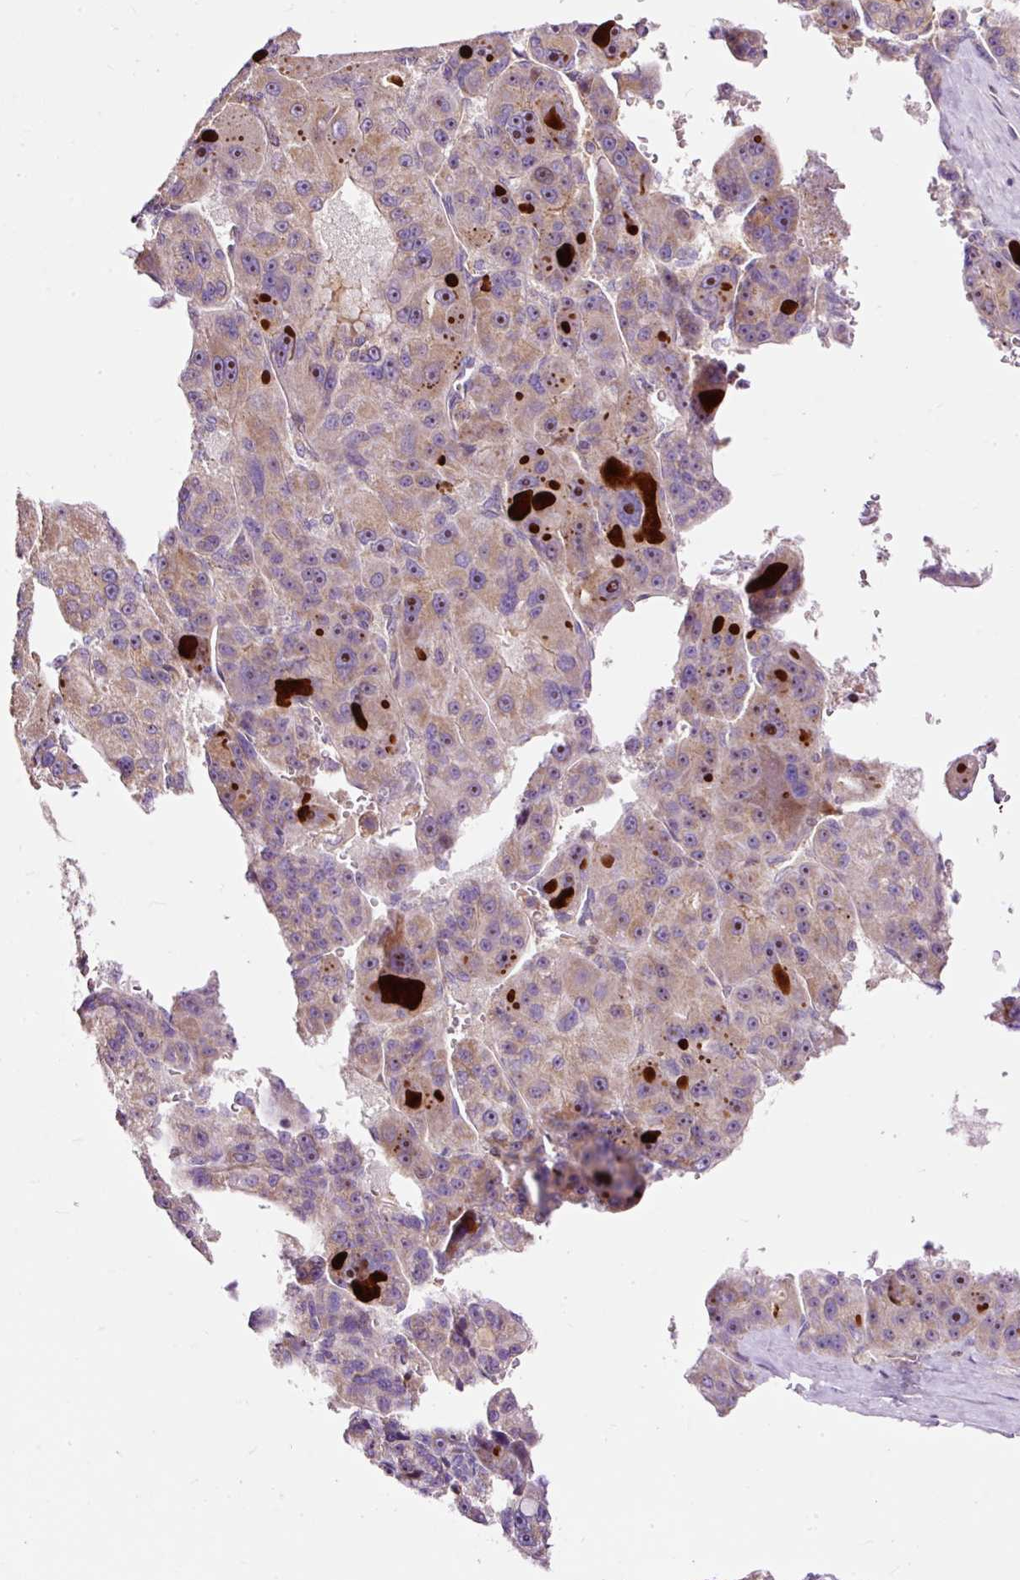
{"staining": {"intensity": "weak", "quantity": "25%-75%", "location": "cytoplasmic/membranous"}, "tissue": "liver cancer", "cell_type": "Tumor cells", "image_type": "cancer", "snomed": [{"axis": "morphology", "description": "Carcinoma, Hepatocellular, NOS"}, {"axis": "topography", "description": "Liver"}], "caption": "Weak cytoplasmic/membranous protein expression is identified in about 25%-75% of tumor cells in hepatocellular carcinoma (liver).", "gene": "BOLA3", "patient": {"sex": "male", "age": 76}}